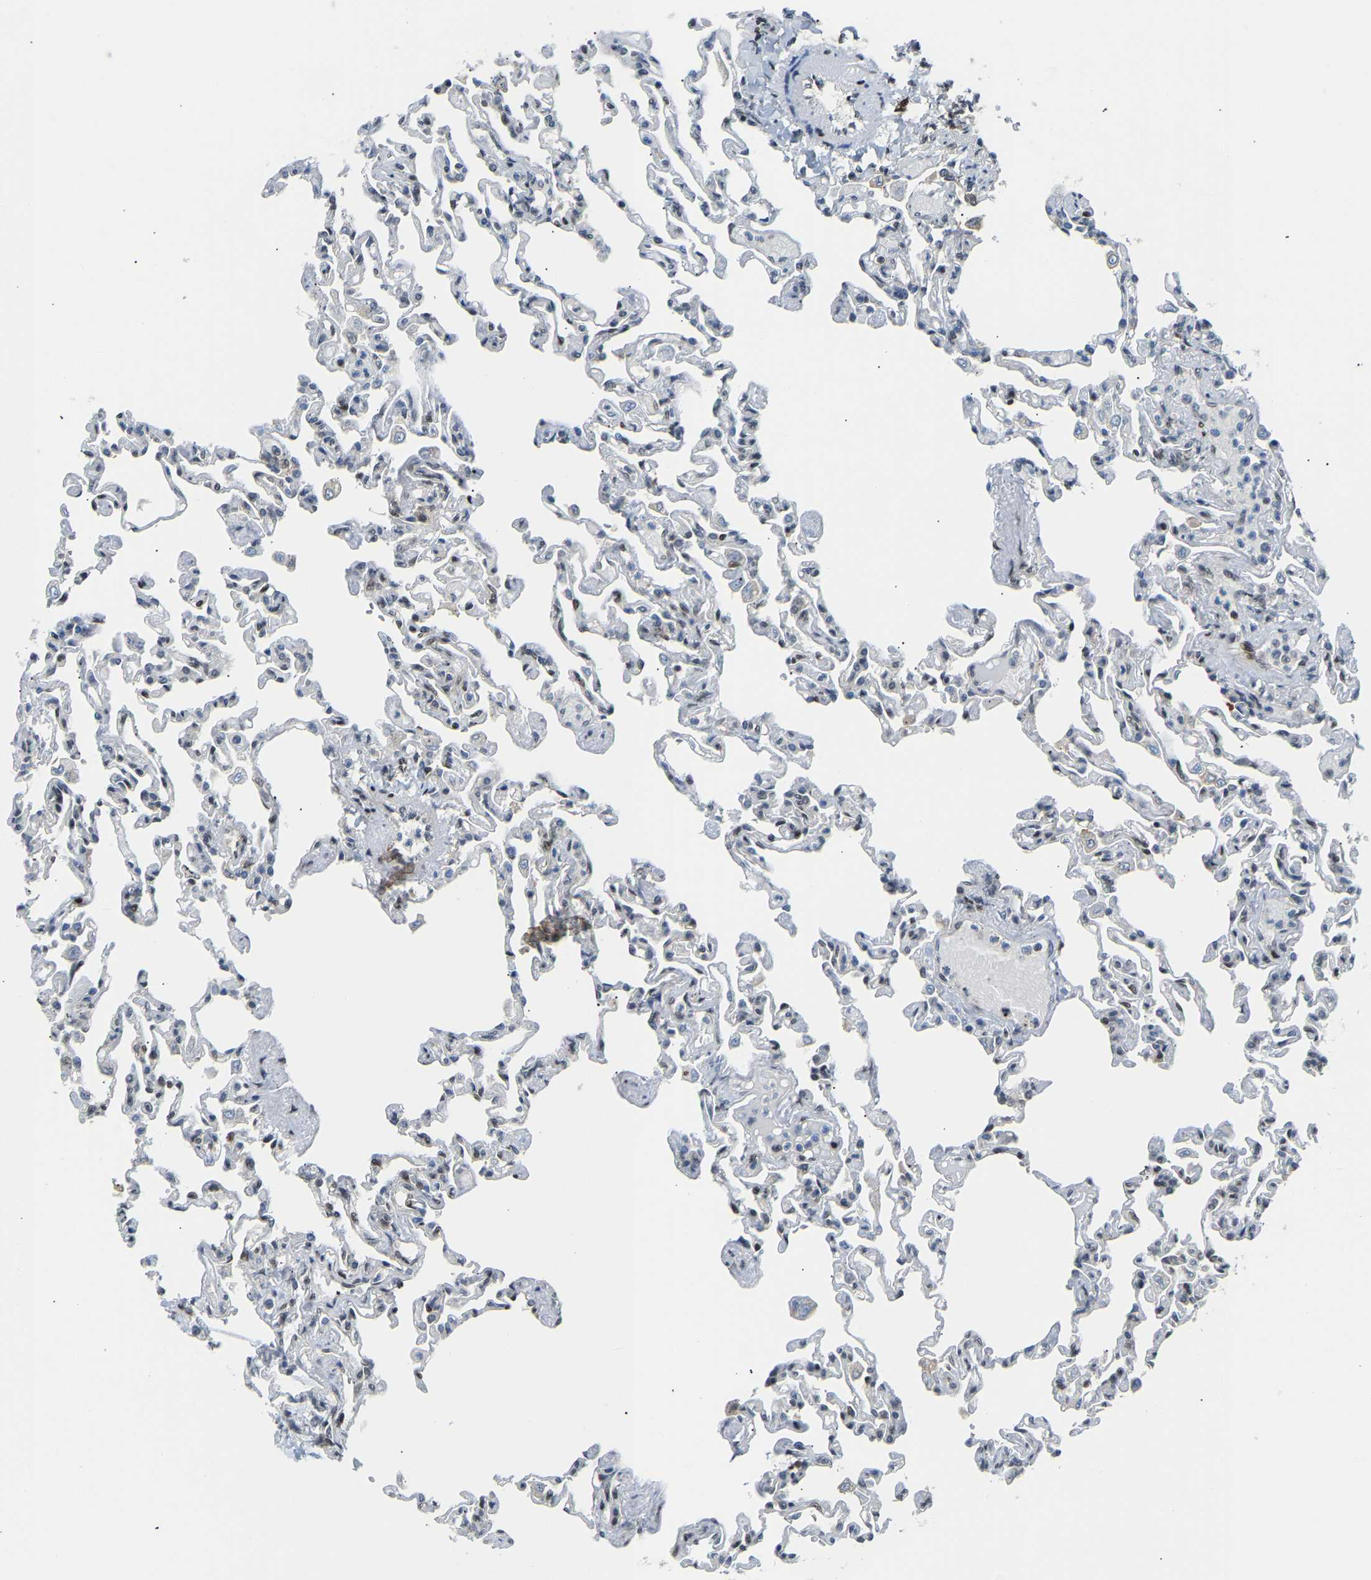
{"staining": {"intensity": "moderate", "quantity": ">75%", "location": "nuclear"}, "tissue": "lung", "cell_type": "Alveolar cells", "image_type": "normal", "snomed": [{"axis": "morphology", "description": "Normal tissue, NOS"}, {"axis": "topography", "description": "Lung"}], "caption": "Protein staining of normal lung exhibits moderate nuclear staining in about >75% of alveolar cells. (brown staining indicates protein expression, while blue staining denotes nuclei).", "gene": "SSBP2", "patient": {"sex": "male", "age": 21}}